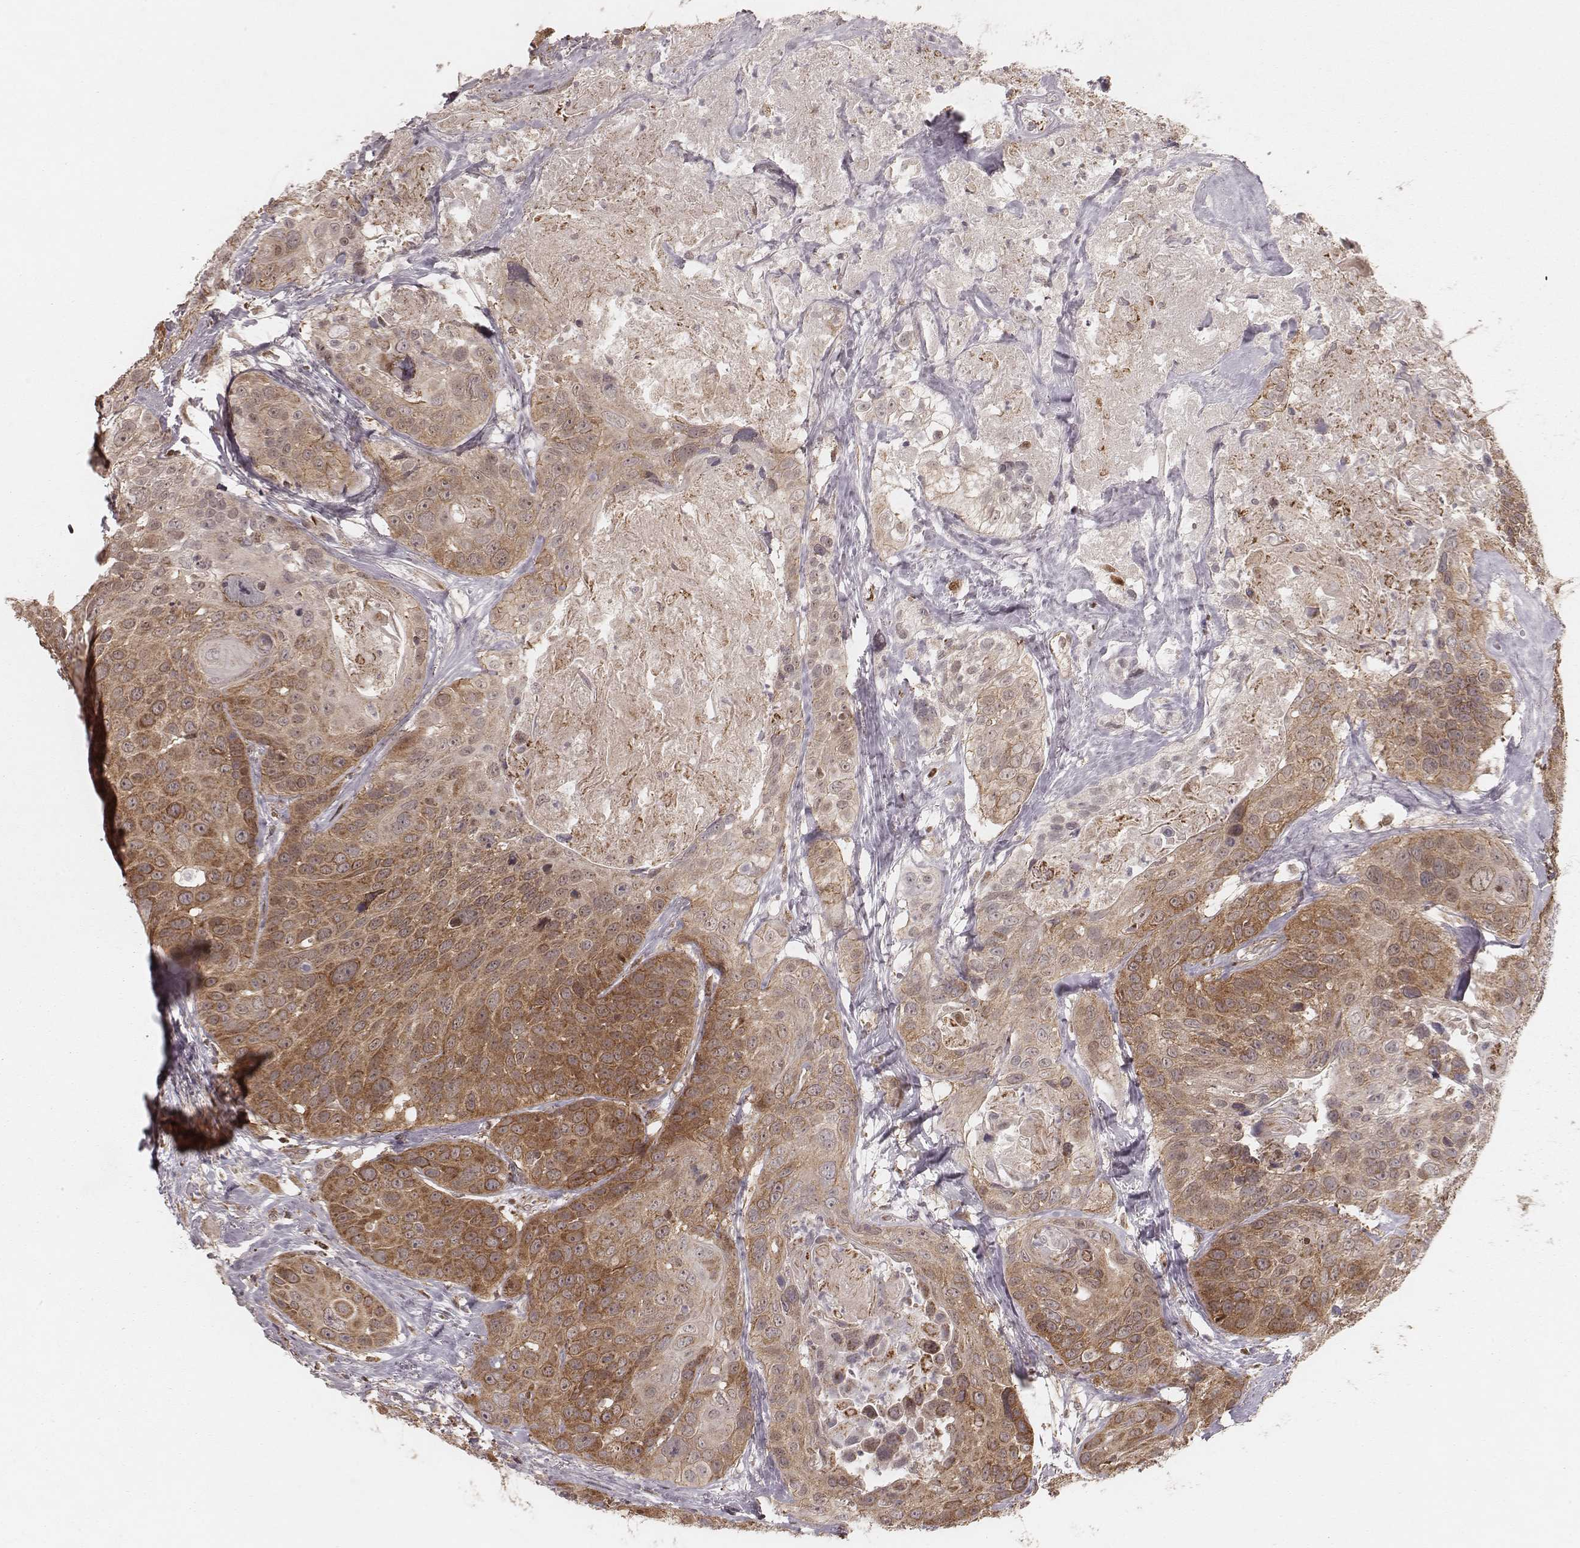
{"staining": {"intensity": "moderate", "quantity": ">75%", "location": "cytoplasmic/membranous"}, "tissue": "head and neck cancer", "cell_type": "Tumor cells", "image_type": "cancer", "snomed": [{"axis": "morphology", "description": "Squamous cell carcinoma, NOS"}, {"axis": "topography", "description": "Oral tissue"}, {"axis": "topography", "description": "Head-Neck"}], "caption": "Human head and neck cancer stained with a protein marker displays moderate staining in tumor cells.", "gene": "NDUFA7", "patient": {"sex": "male", "age": 56}}